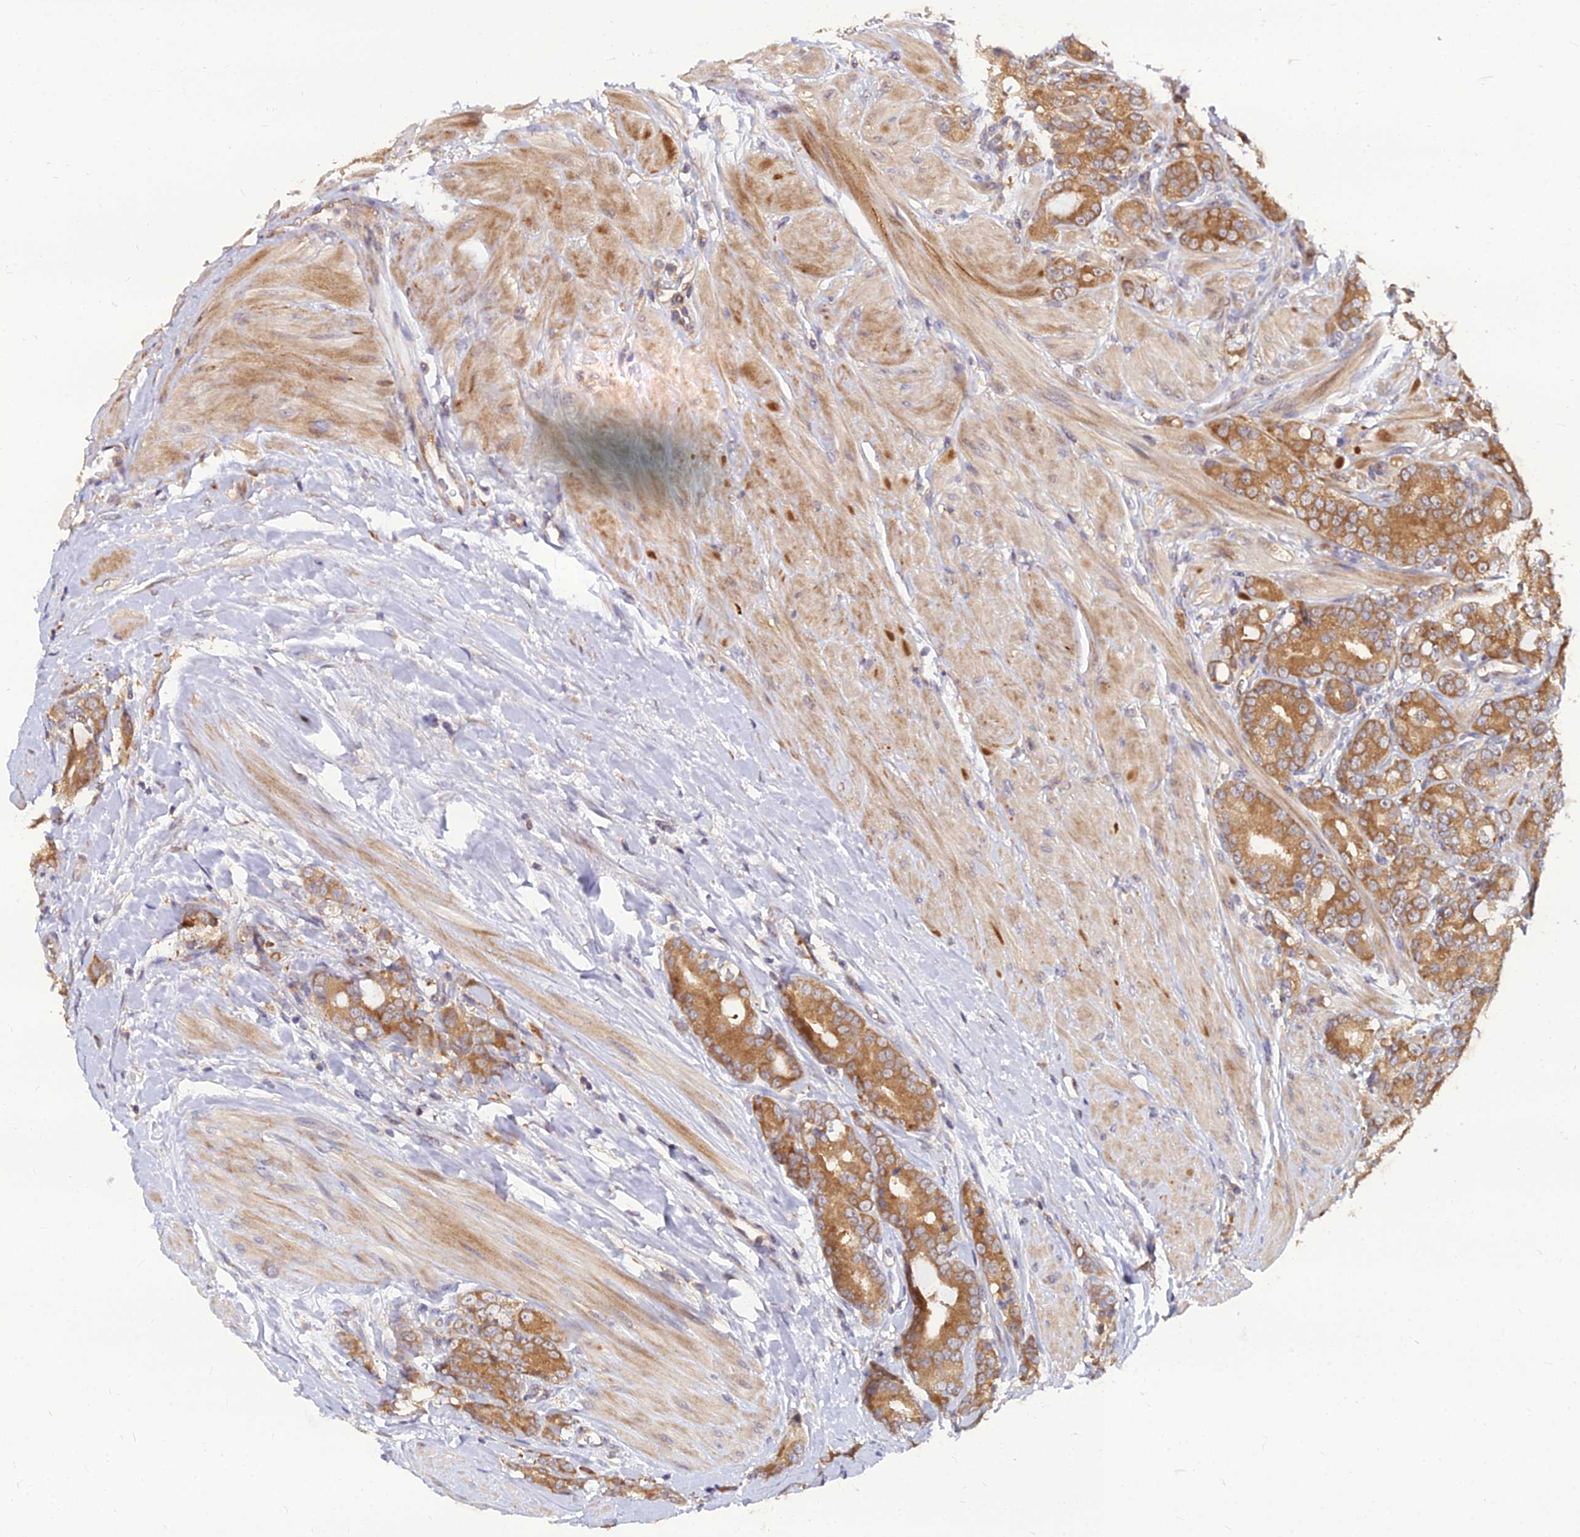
{"staining": {"intensity": "moderate", "quantity": ">75%", "location": "cytoplasmic/membranous"}, "tissue": "prostate cancer", "cell_type": "Tumor cells", "image_type": "cancer", "snomed": [{"axis": "morphology", "description": "Adenocarcinoma, High grade"}, {"axis": "topography", "description": "Prostate"}], "caption": "Immunohistochemistry (IHC) of high-grade adenocarcinoma (prostate) shows medium levels of moderate cytoplasmic/membranous expression in approximately >75% of tumor cells.", "gene": "CCT6B", "patient": {"sex": "male", "age": 62}}